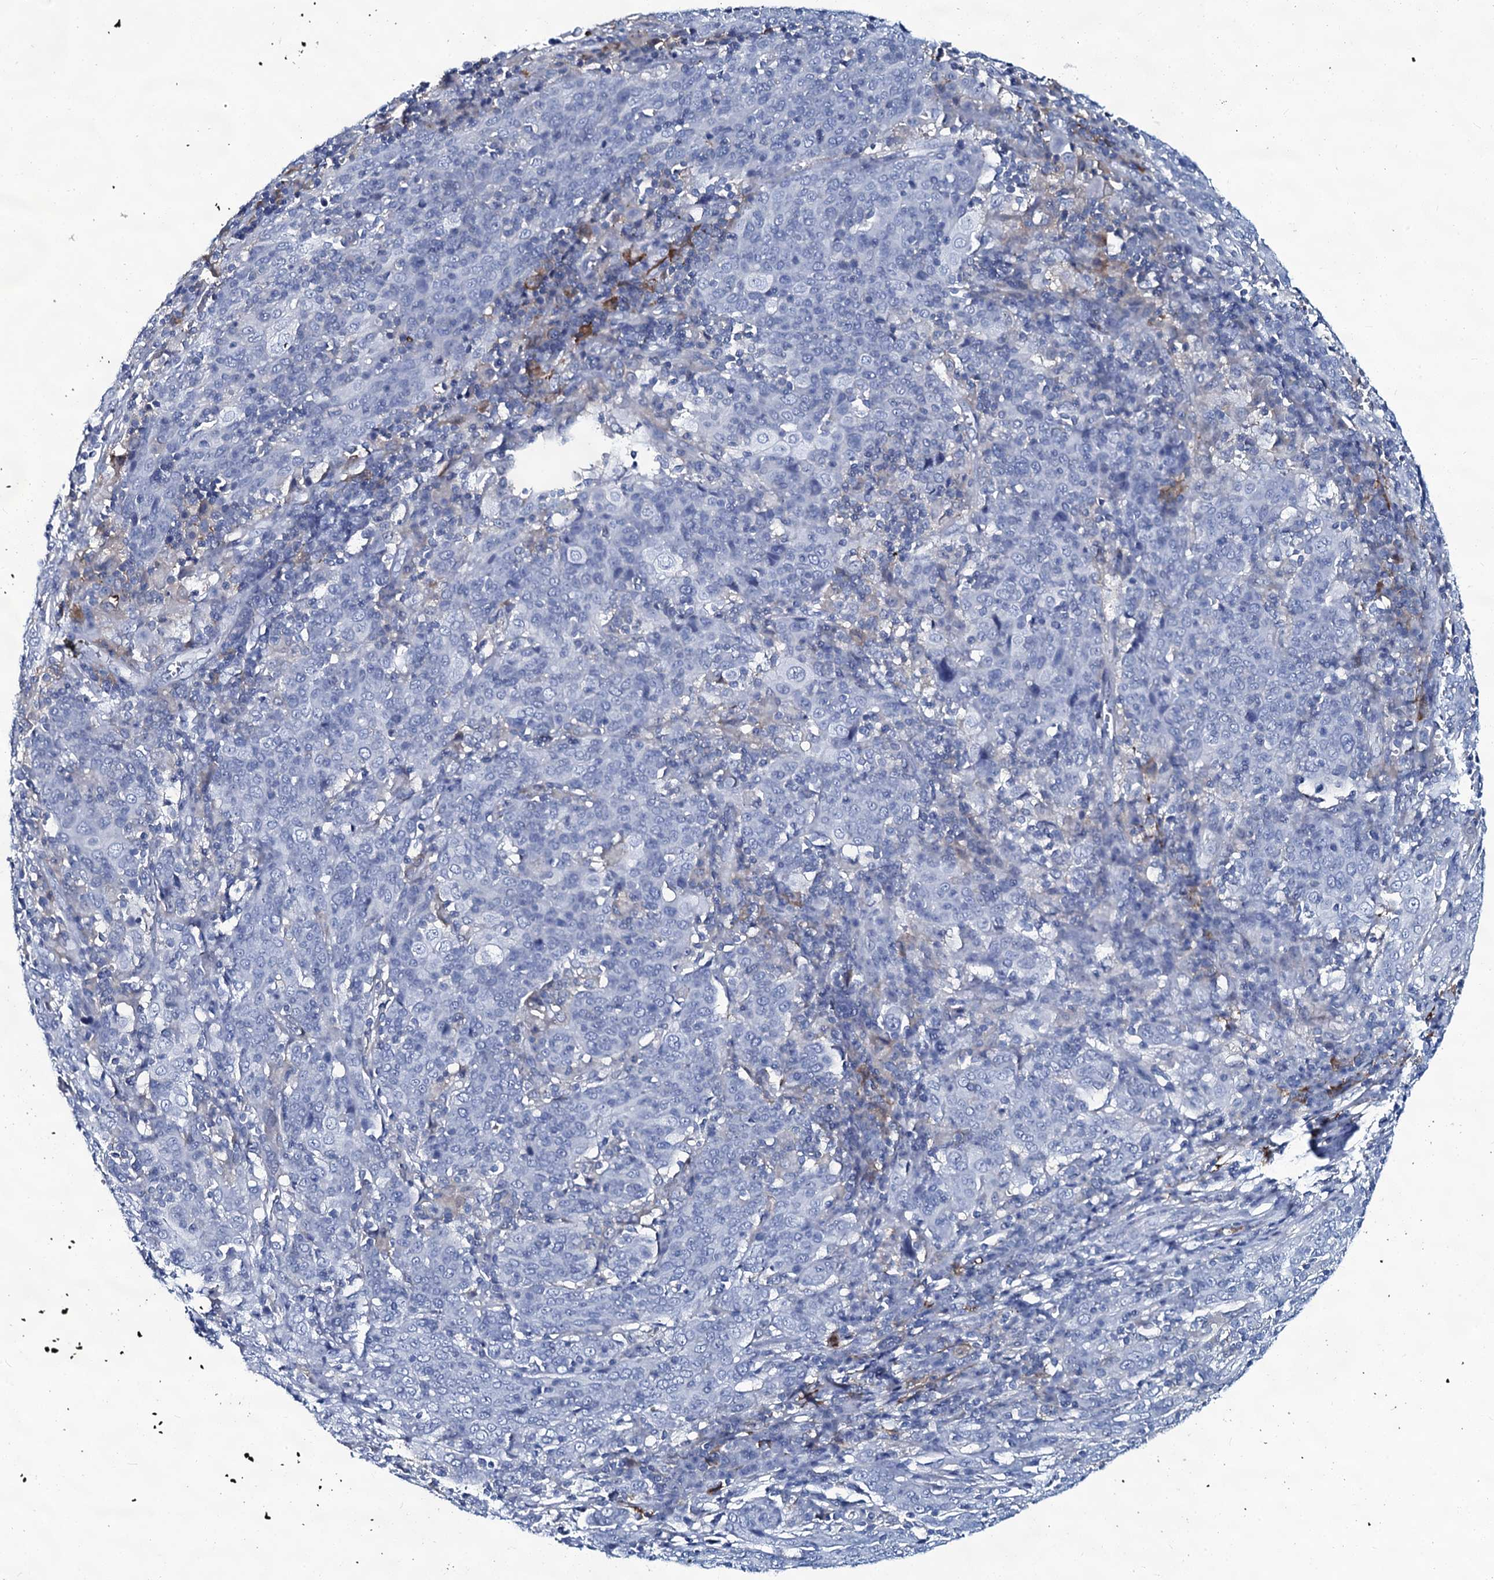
{"staining": {"intensity": "negative", "quantity": "none", "location": "none"}, "tissue": "cervical cancer", "cell_type": "Tumor cells", "image_type": "cancer", "snomed": [{"axis": "morphology", "description": "Squamous cell carcinoma, NOS"}, {"axis": "topography", "description": "Cervix"}], "caption": "Immunohistochemistry (IHC) of human cervical squamous cell carcinoma demonstrates no positivity in tumor cells.", "gene": "SLC4A7", "patient": {"sex": "female", "age": 67}}